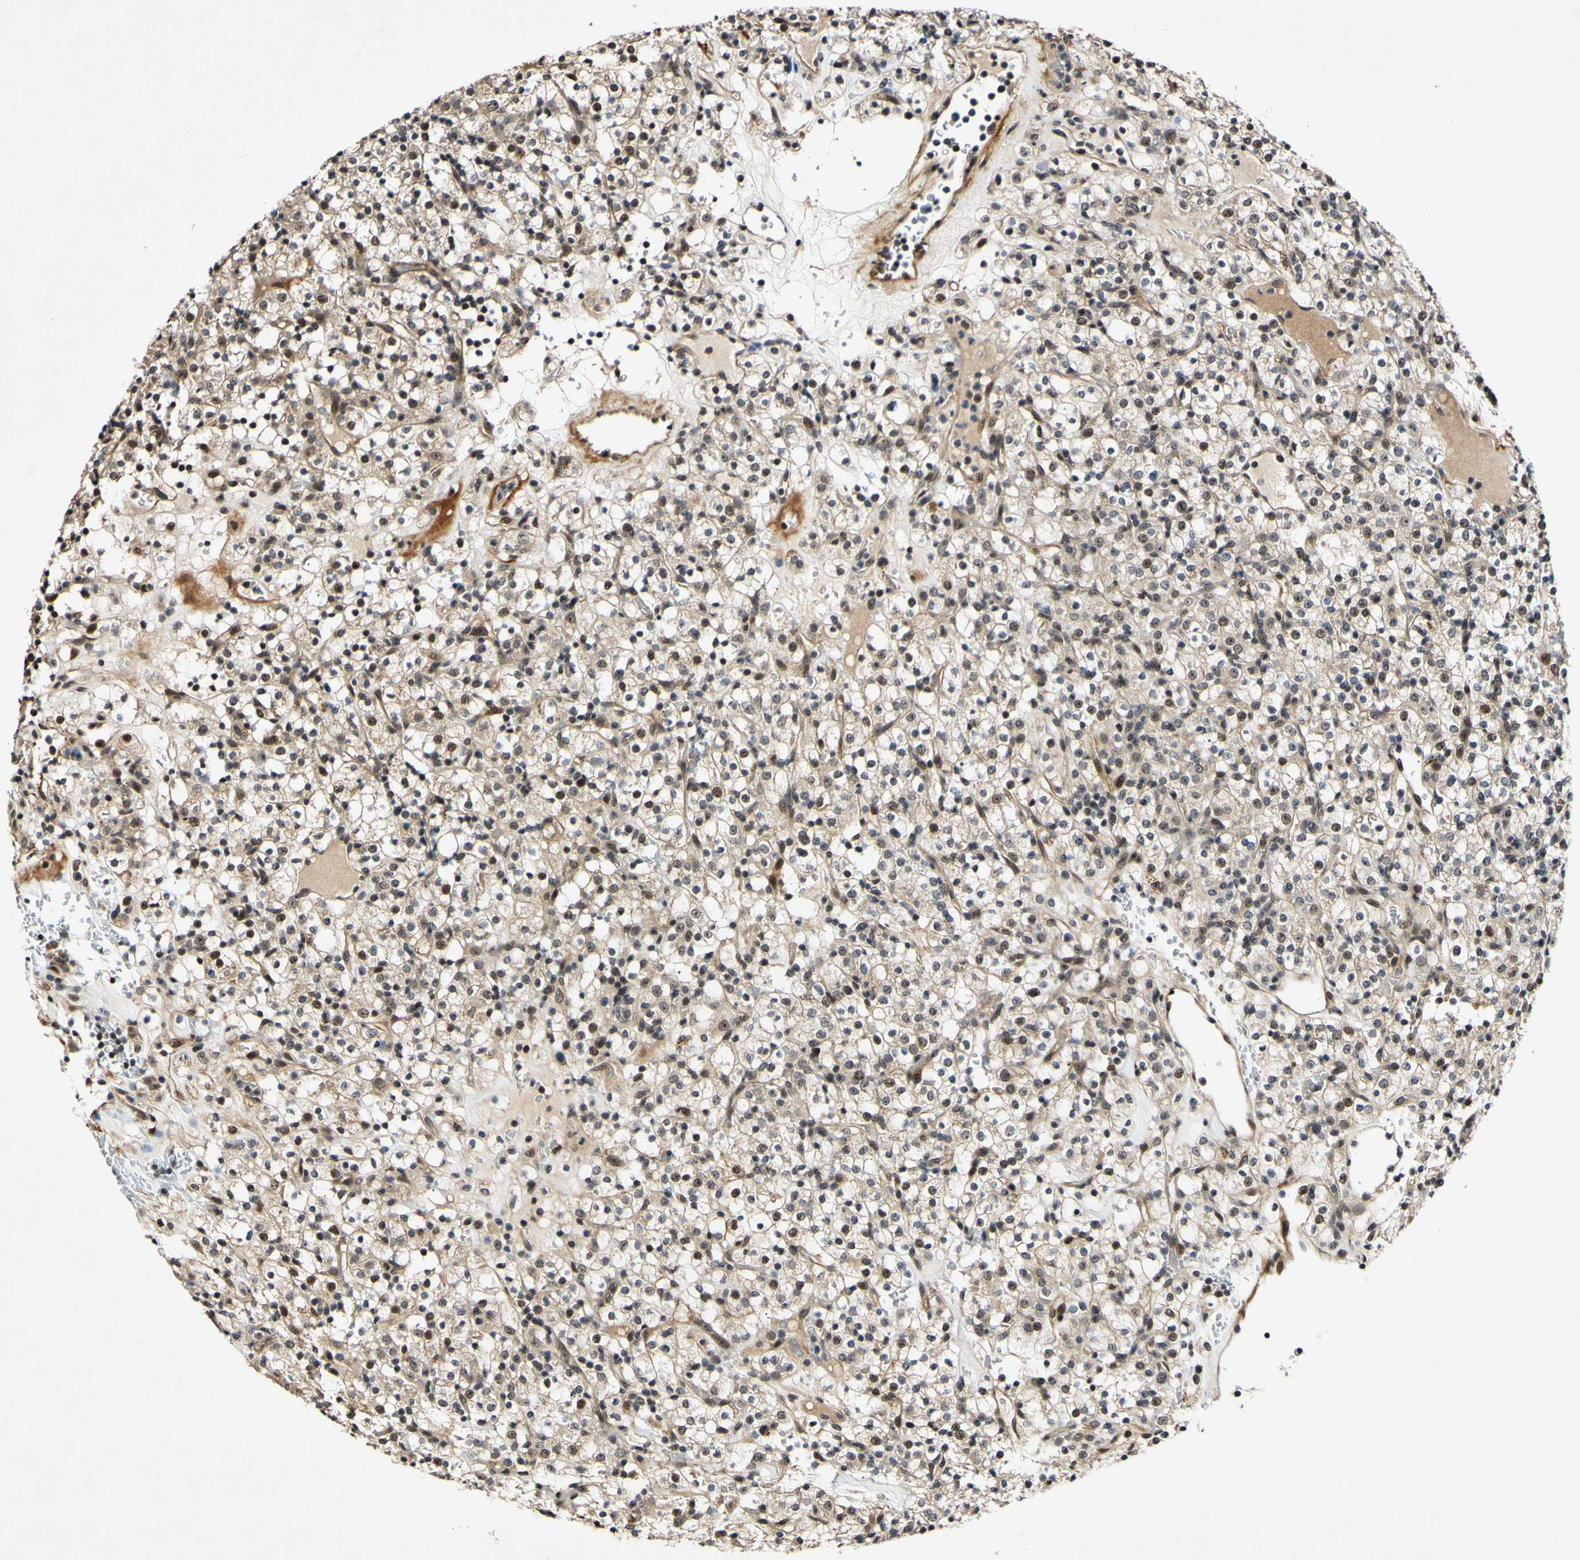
{"staining": {"intensity": "moderate", "quantity": ">75%", "location": "cytoplasmic/membranous,nuclear"}, "tissue": "renal cancer", "cell_type": "Tumor cells", "image_type": "cancer", "snomed": [{"axis": "morphology", "description": "Normal tissue, NOS"}, {"axis": "morphology", "description": "Adenocarcinoma, NOS"}, {"axis": "topography", "description": "Kidney"}], "caption": "A micrograph of renal cancer (adenocarcinoma) stained for a protein demonstrates moderate cytoplasmic/membranous and nuclear brown staining in tumor cells.", "gene": "POLR2F", "patient": {"sex": "female", "age": 72}}